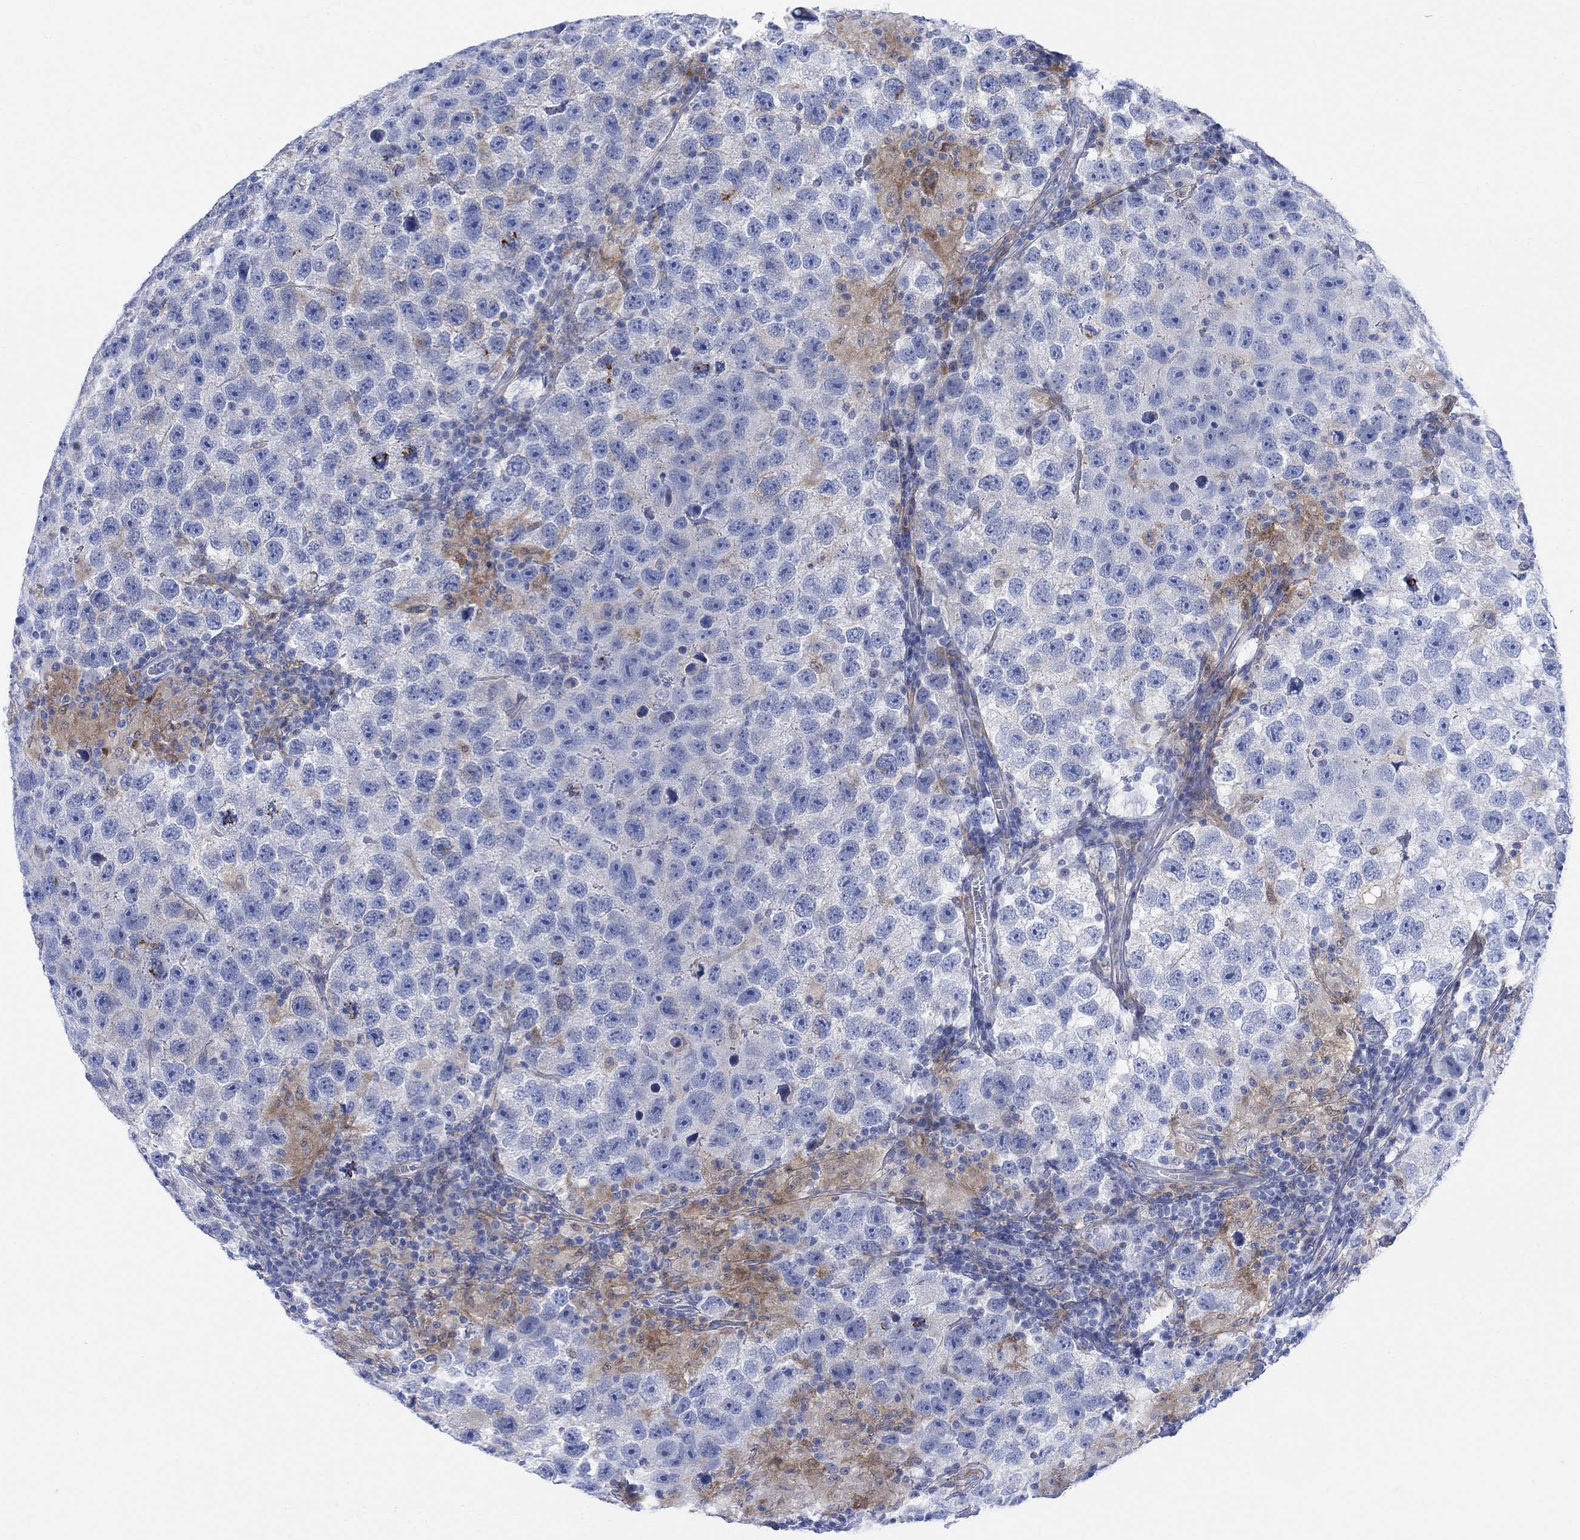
{"staining": {"intensity": "negative", "quantity": "none", "location": "none"}, "tissue": "testis cancer", "cell_type": "Tumor cells", "image_type": "cancer", "snomed": [{"axis": "morphology", "description": "Seminoma, NOS"}, {"axis": "topography", "description": "Testis"}], "caption": "This is an immunohistochemistry histopathology image of seminoma (testis). There is no positivity in tumor cells.", "gene": "TLDC2", "patient": {"sex": "male", "age": 26}}